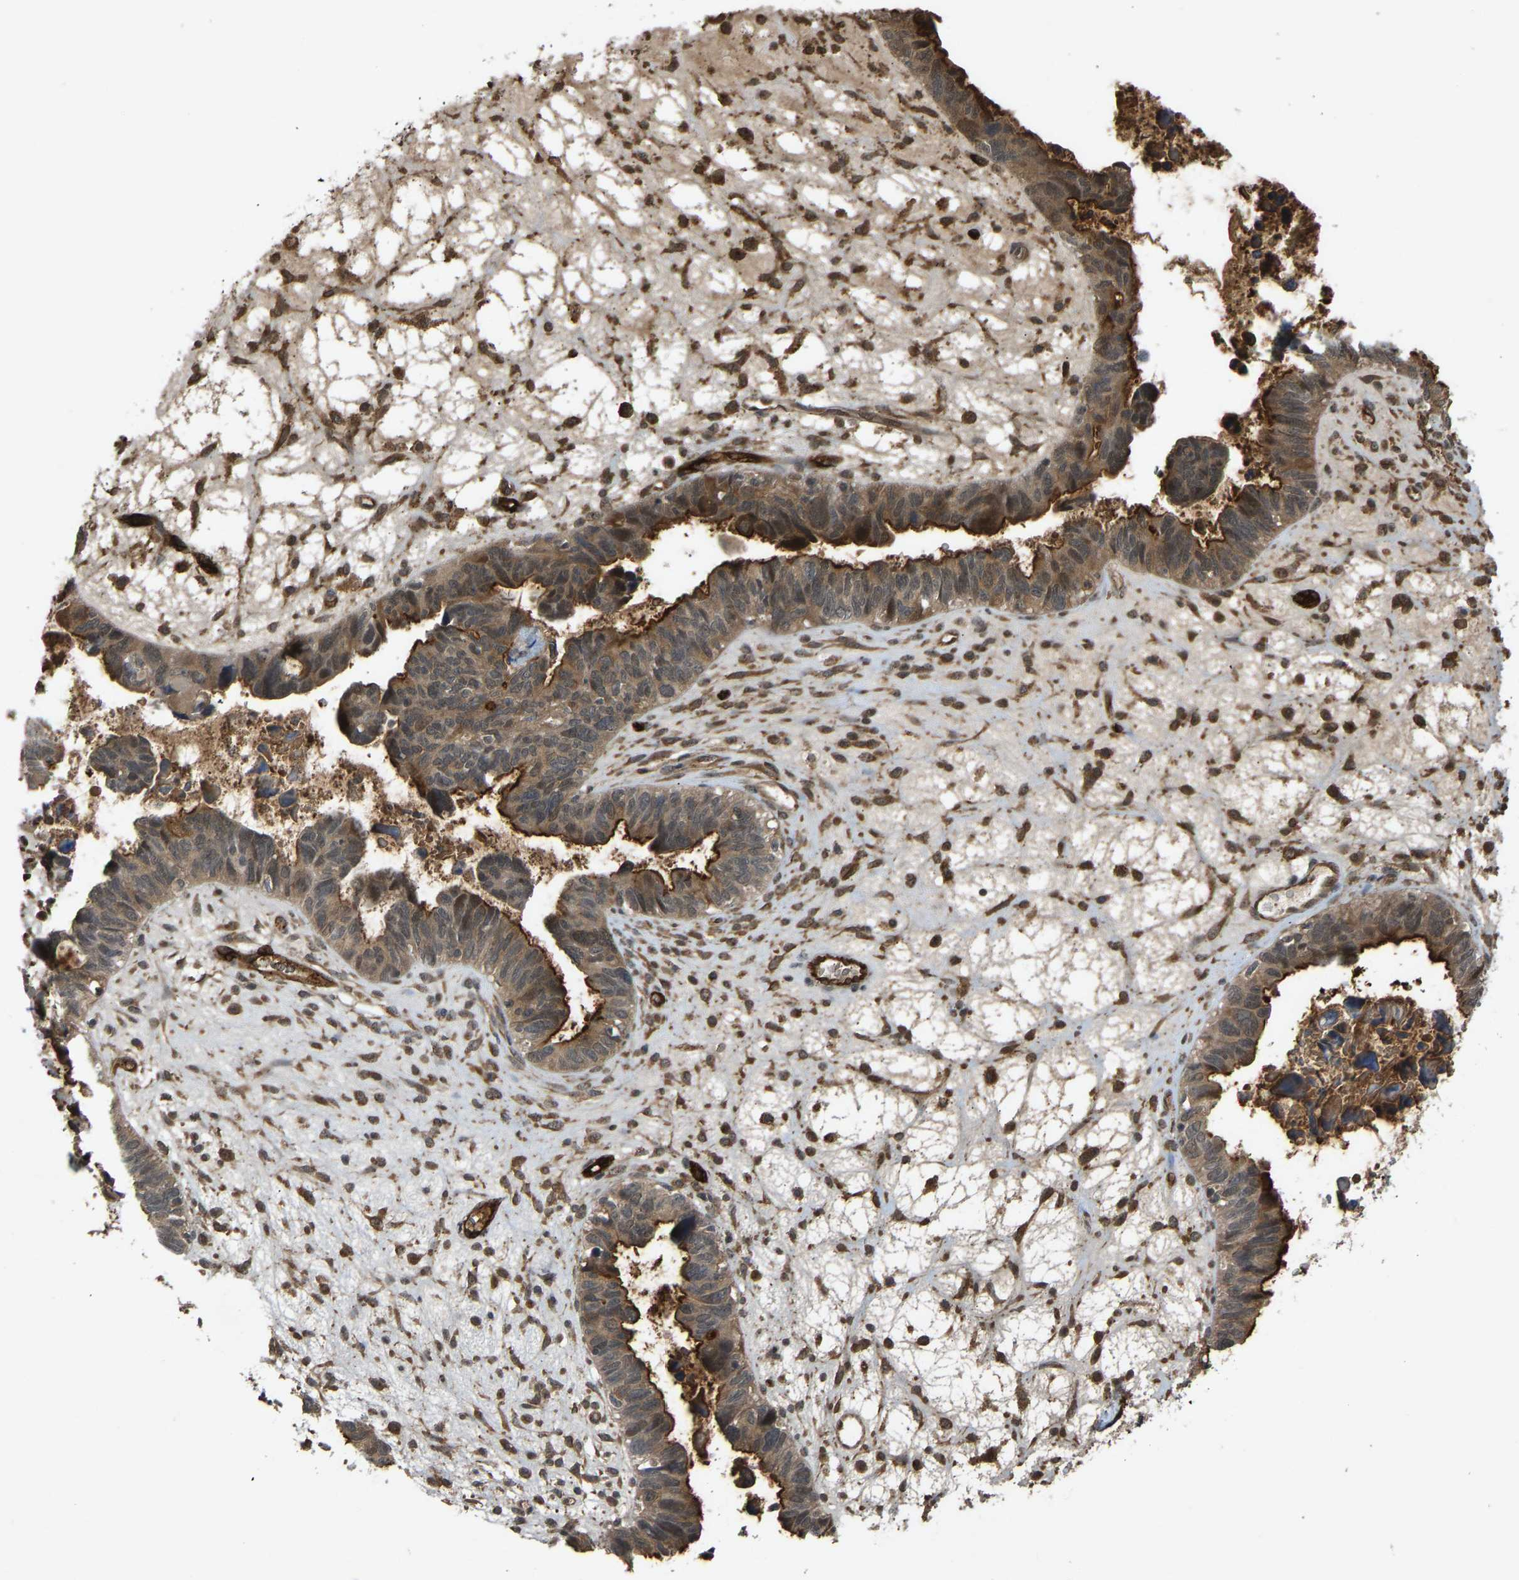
{"staining": {"intensity": "strong", "quantity": ">75%", "location": "cytoplasmic/membranous,nuclear"}, "tissue": "ovarian cancer", "cell_type": "Tumor cells", "image_type": "cancer", "snomed": [{"axis": "morphology", "description": "Cystadenocarcinoma, serous, NOS"}, {"axis": "topography", "description": "Ovary"}], "caption": "The image shows staining of ovarian serous cystadenocarcinoma, revealing strong cytoplasmic/membranous and nuclear protein positivity (brown color) within tumor cells.", "gene": "CCT8", "patient": {"sex": "female", "age": 79}}